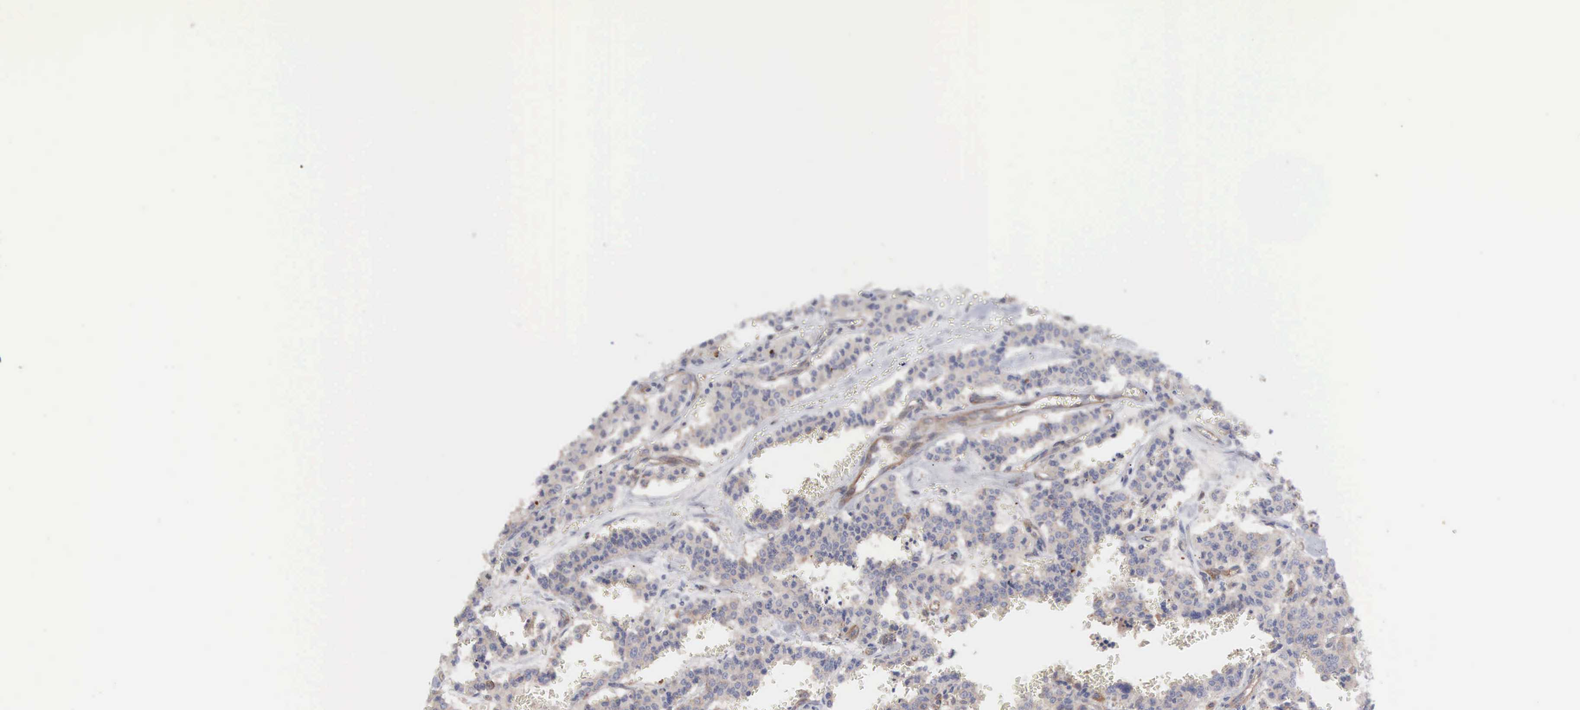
{"staining": {"intensity": "weak", "quantity": ">75%", "location": "cytoplasmic/membranous"}, "tissue": "carcinoid", "cell_type": "Tumor cells", "image_type": "cancer", "snomed": [{"axis": "morphology", "description": "Carcinoid, malignant, NOS"}, {"axis": "topography", "description": "Bronchus"}], "caption": "Immunohistochemical staining of carcinoid (malignant) displays weak cytoplasmic/membranous protein staining in about >75% of tumor cells.", "gene": "MTHFD1", "patient": {"sex": "male", "age": 55}}